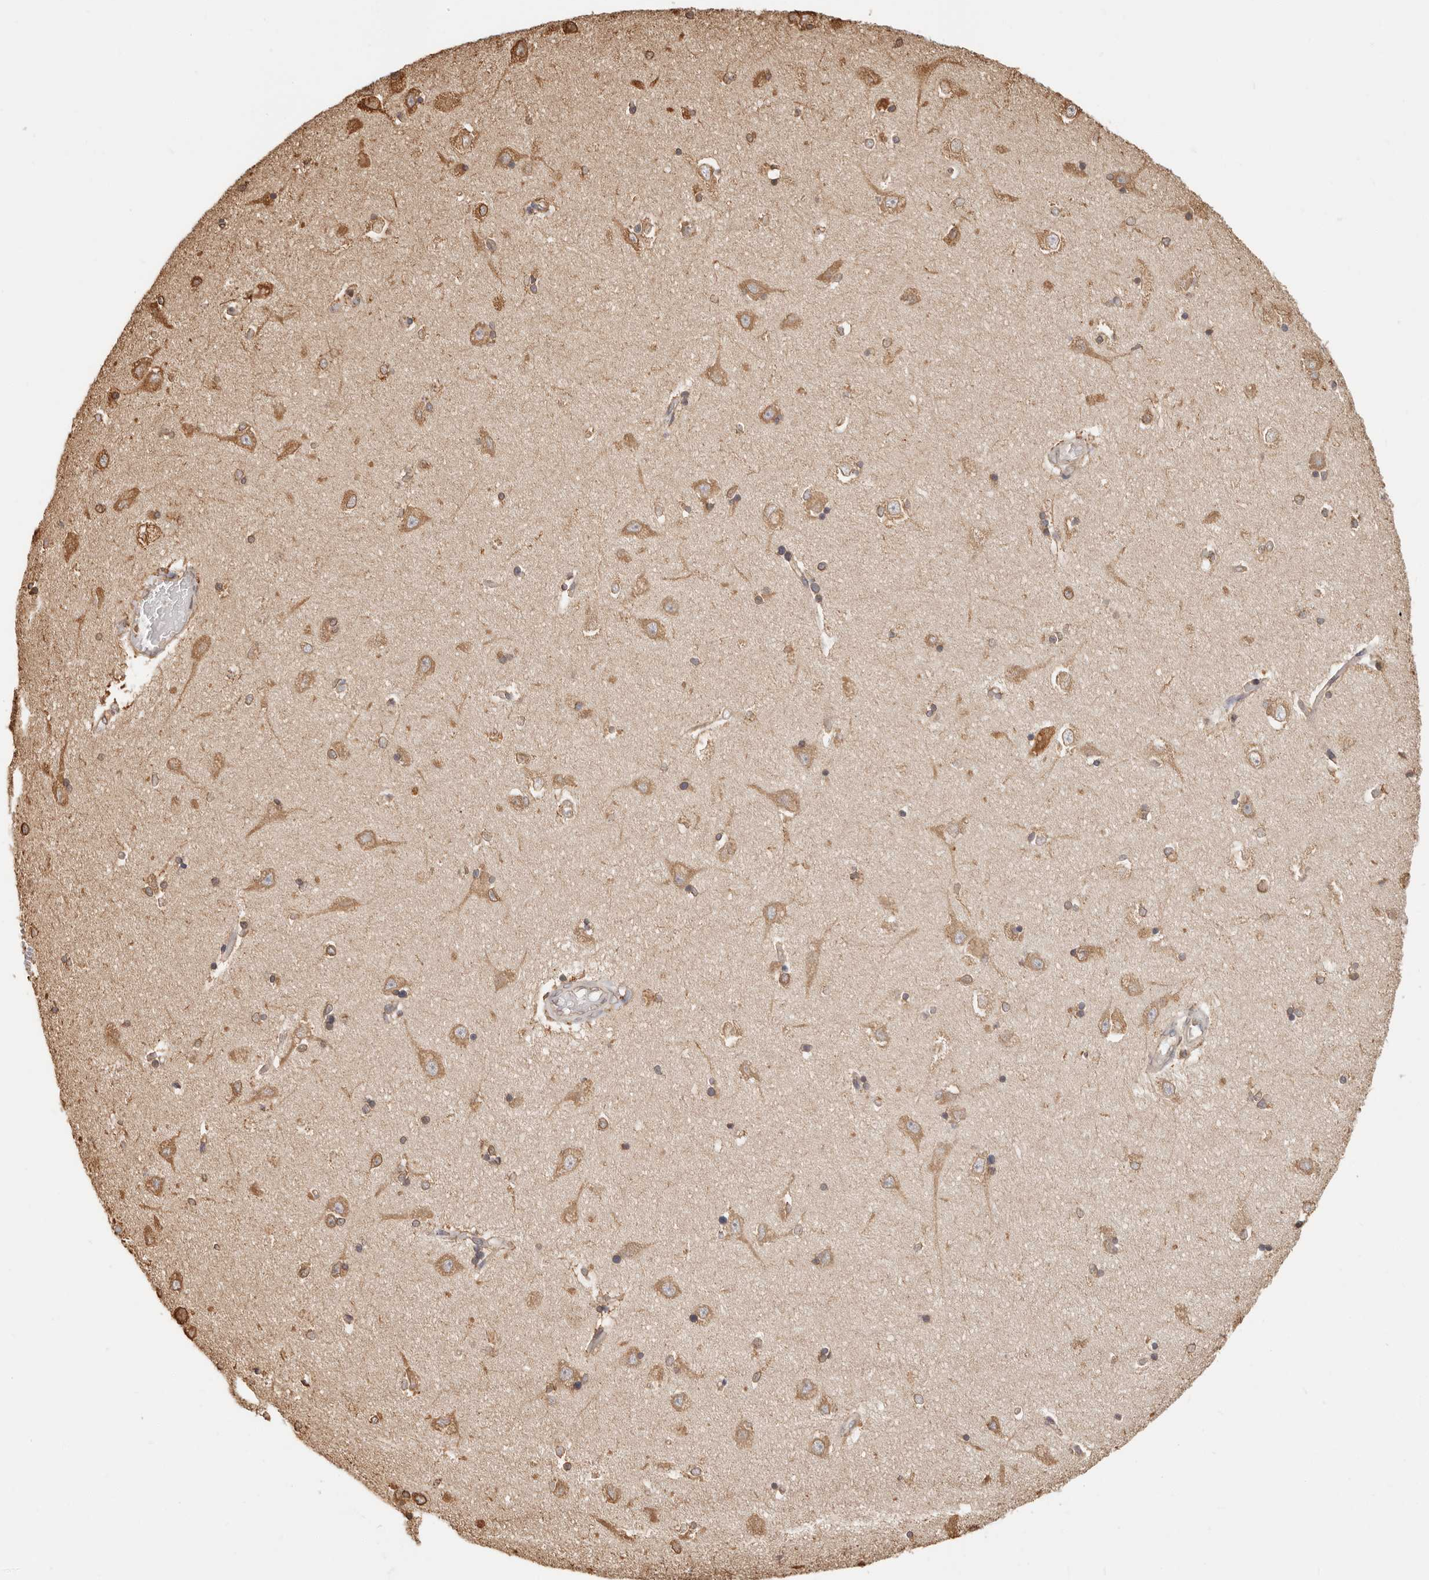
{"staining": {"intensity": "moderate", "quantity": "25%-75%", "location": "cytoplasmic/membranous,nuclear"}, "tissue": "hippocampus", "cell_type": "Glial cells", "image_type": "normal", "snomed": [{"axis": "morphology", "description": "Normal tissue, NOS"}, {"axis": "topography", "description": "Hippocampus"}], "caption": "Brown immunohistochemical staining in unremarkable human hippocampus shows moderate cytoplasmic/membranous,nuclear positivity in about 25%-75% of glial cells. (DAB (3,3'-diaminobenzidine) = brown stain, brightfield microscopy at high magnification).", "gene": "ARHGEF10L", "patient": {"sex": "male", "age": 45}}